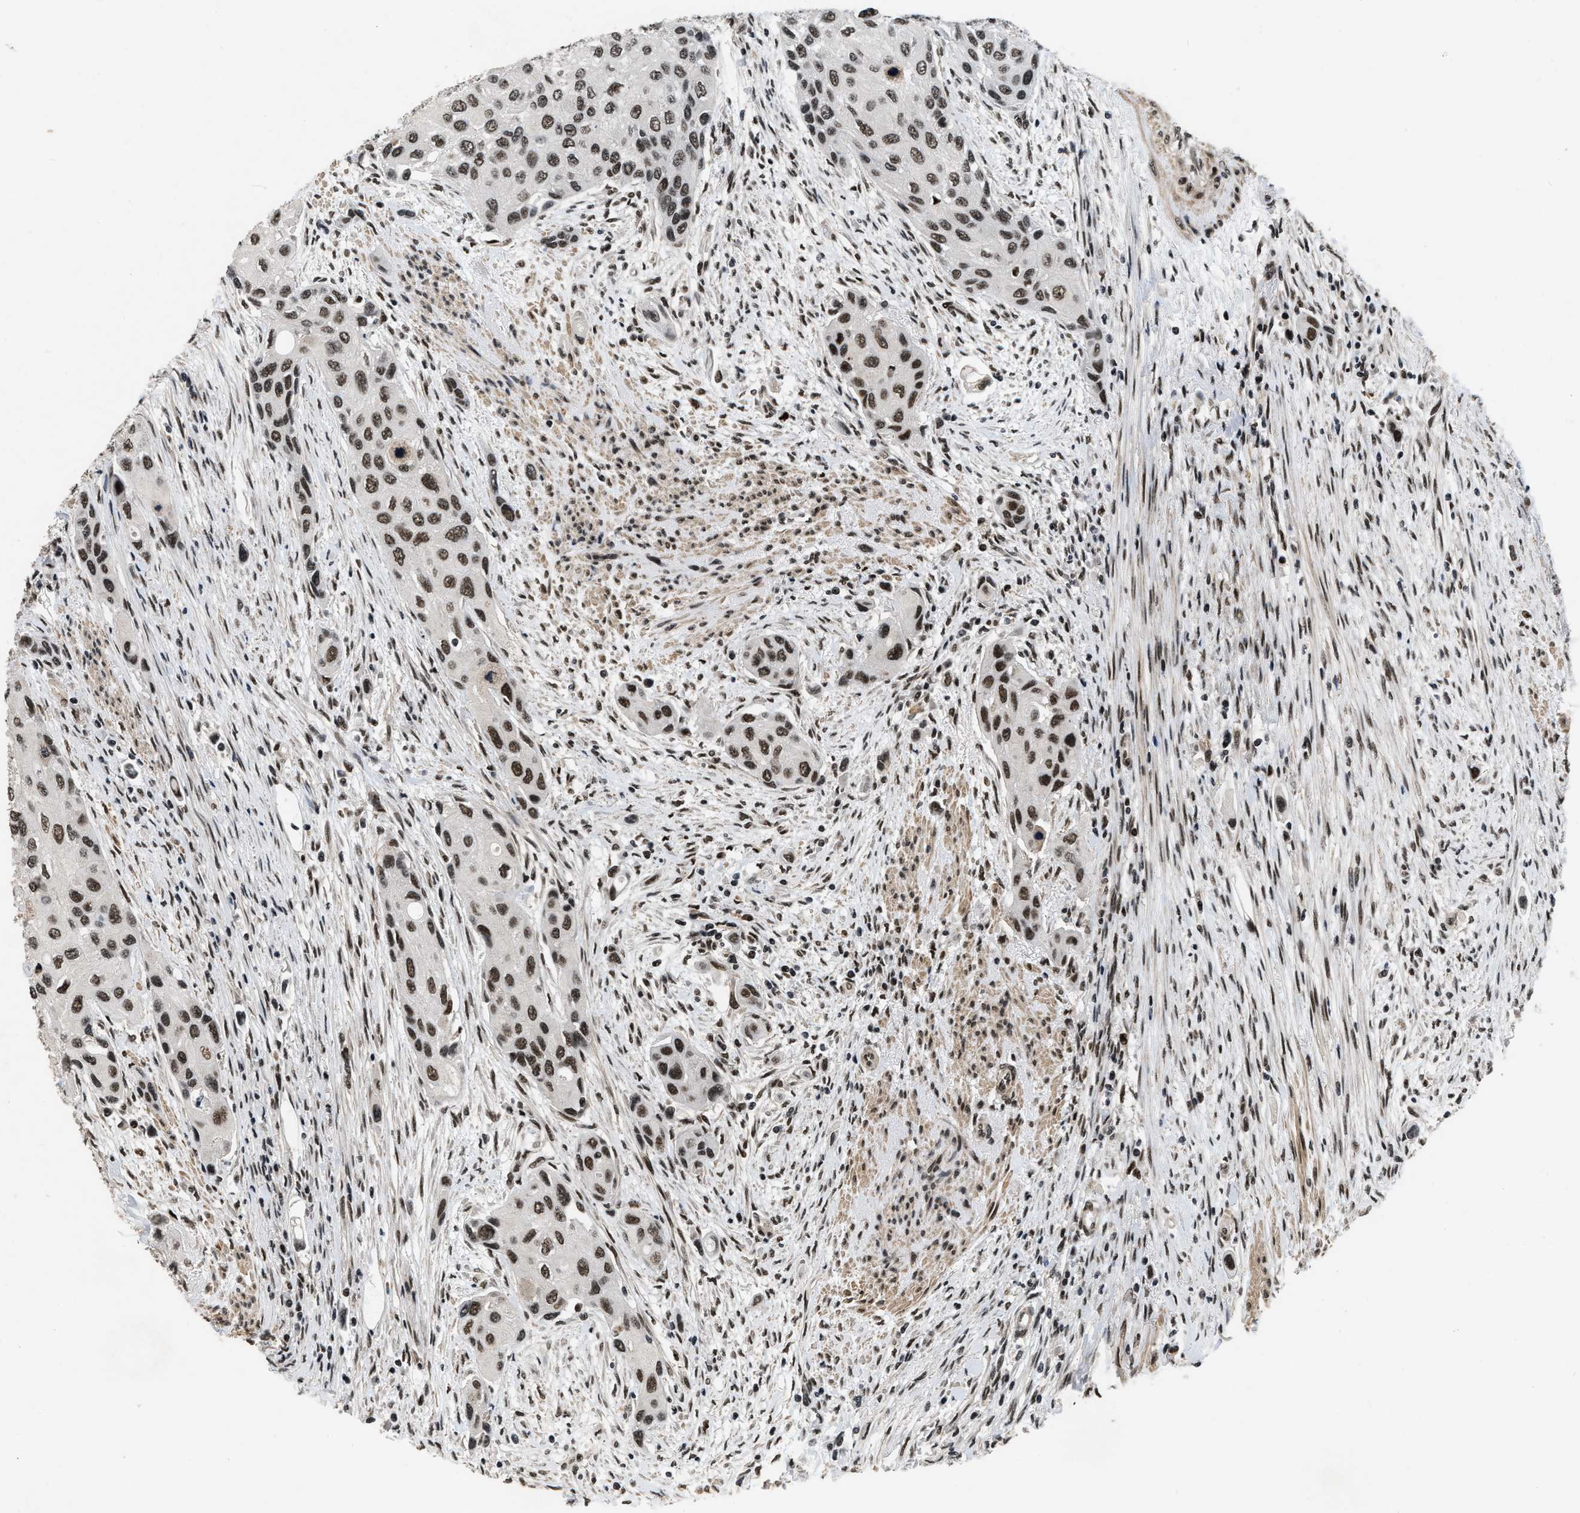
{"staining": {"intensity": "strong", "quantity": ">75%", "location": "nuclear"}, "tissue": "urothelial cancer", "cell_type": "Tumor cells", "image_type": "cancer", "snomed": [{"axis": "morphology", "description": "Urothelial carcinoma, High grade"}, {"axis": "topography", "description": "Urinary bladder"}], "caption": "Tumor cells display high levels of strong nuclear staining in approximately >75% of cells in human urothelial cancer.", "gene": "SMARCB1", "patient": {"sex": "female", "age": 56}}